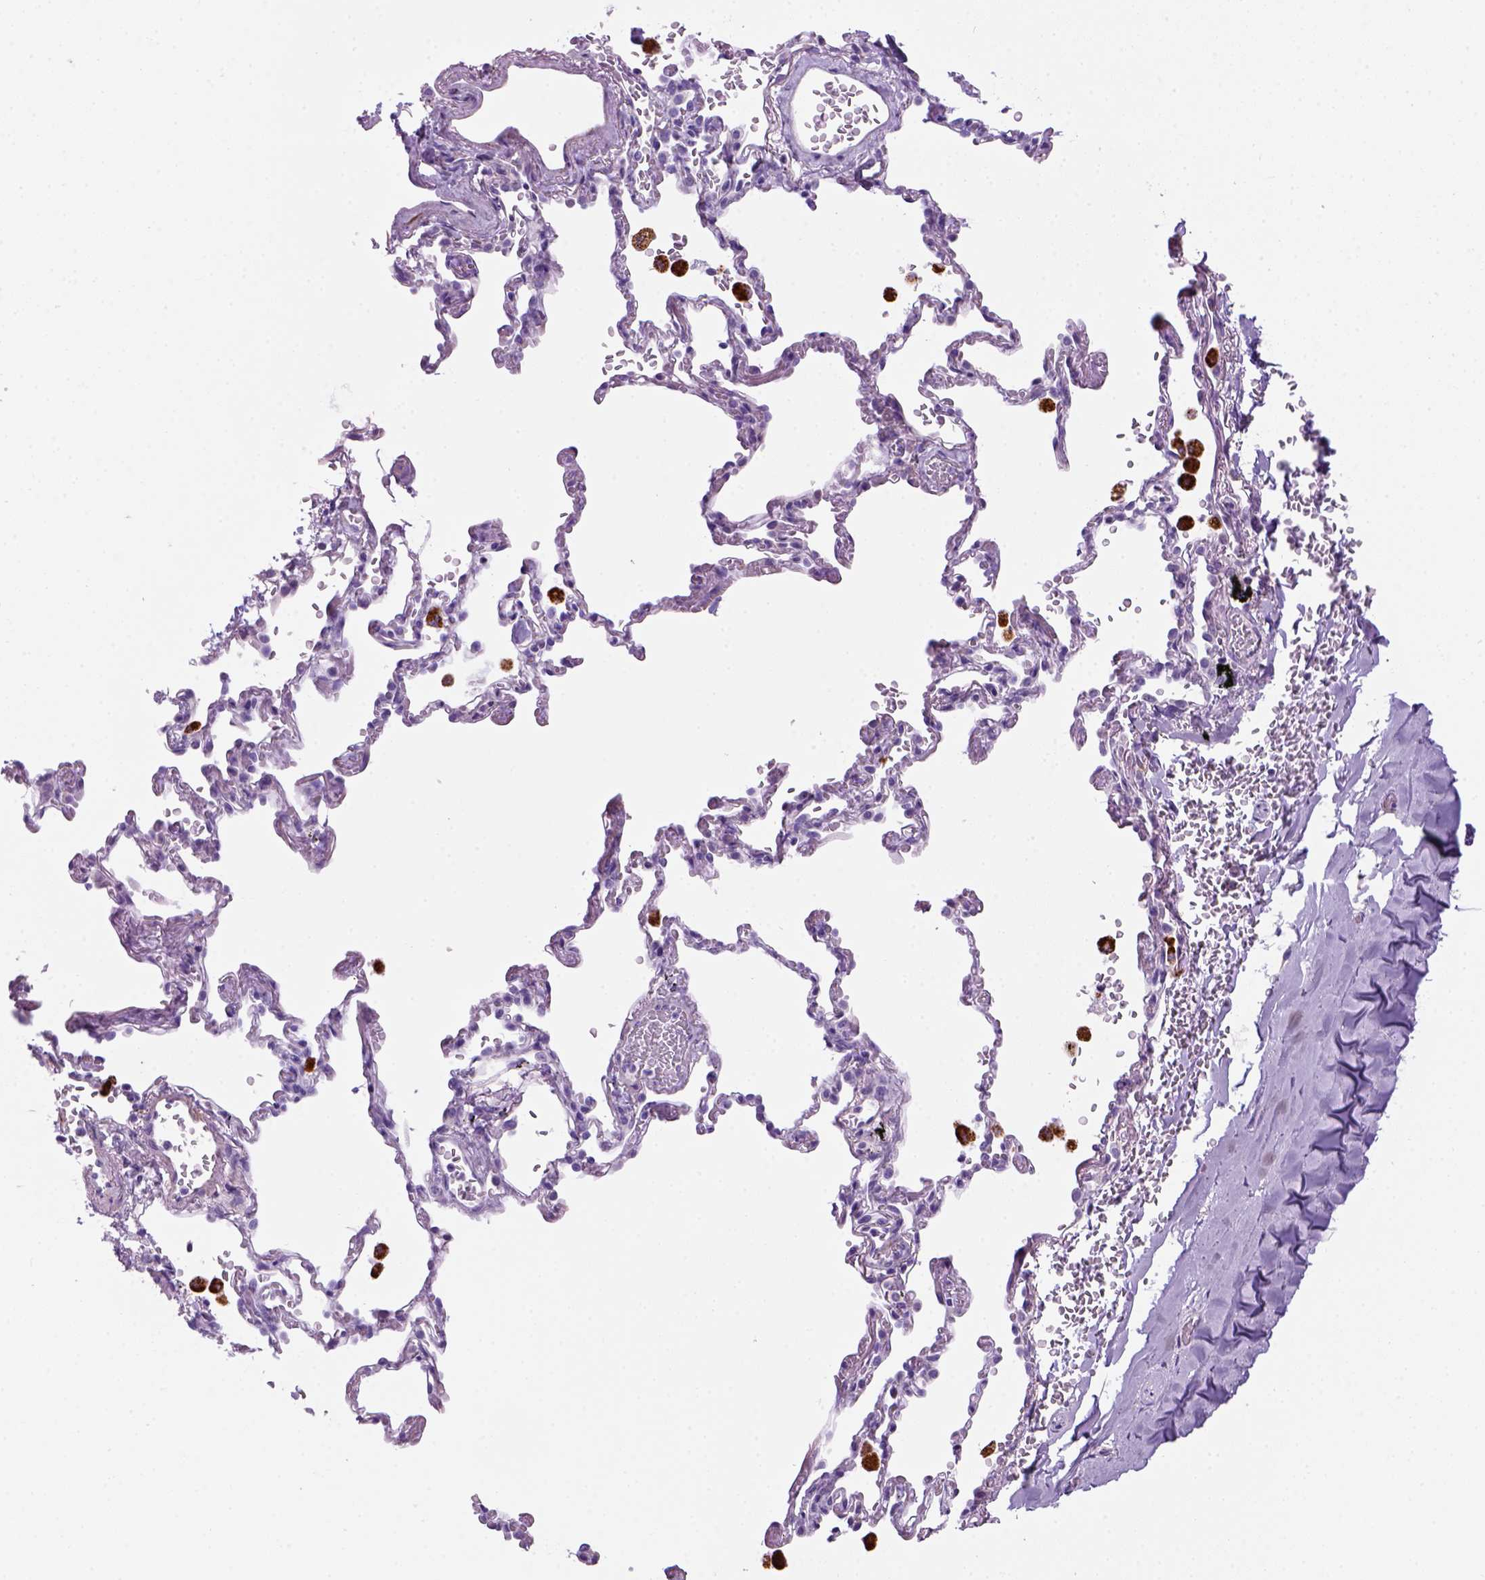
{"staining": {"intensity": "negative", "quantity": "none", "location": "none"}, "tissue": "adipose tissue", "cell_type": "Adipocytes", "image_type": "normal", "snomed": [{"axis": "morphology", "description": "Normal tissue, NOS"}, {"axis": "topography", "description": "Cartilage tissue"}, {"axis": "topography", "description": "Bronchus"}, {"axis": "topography", "description": "Peripheral nerve tissue"}], "caption": "Immunohistochemistry image of unremarkable adipose tissue stained for a protein (brown), which displays no staining in adipocytes.", "gene": "ARHGEF33", "patient": {"sex": "male", "age": 67}}